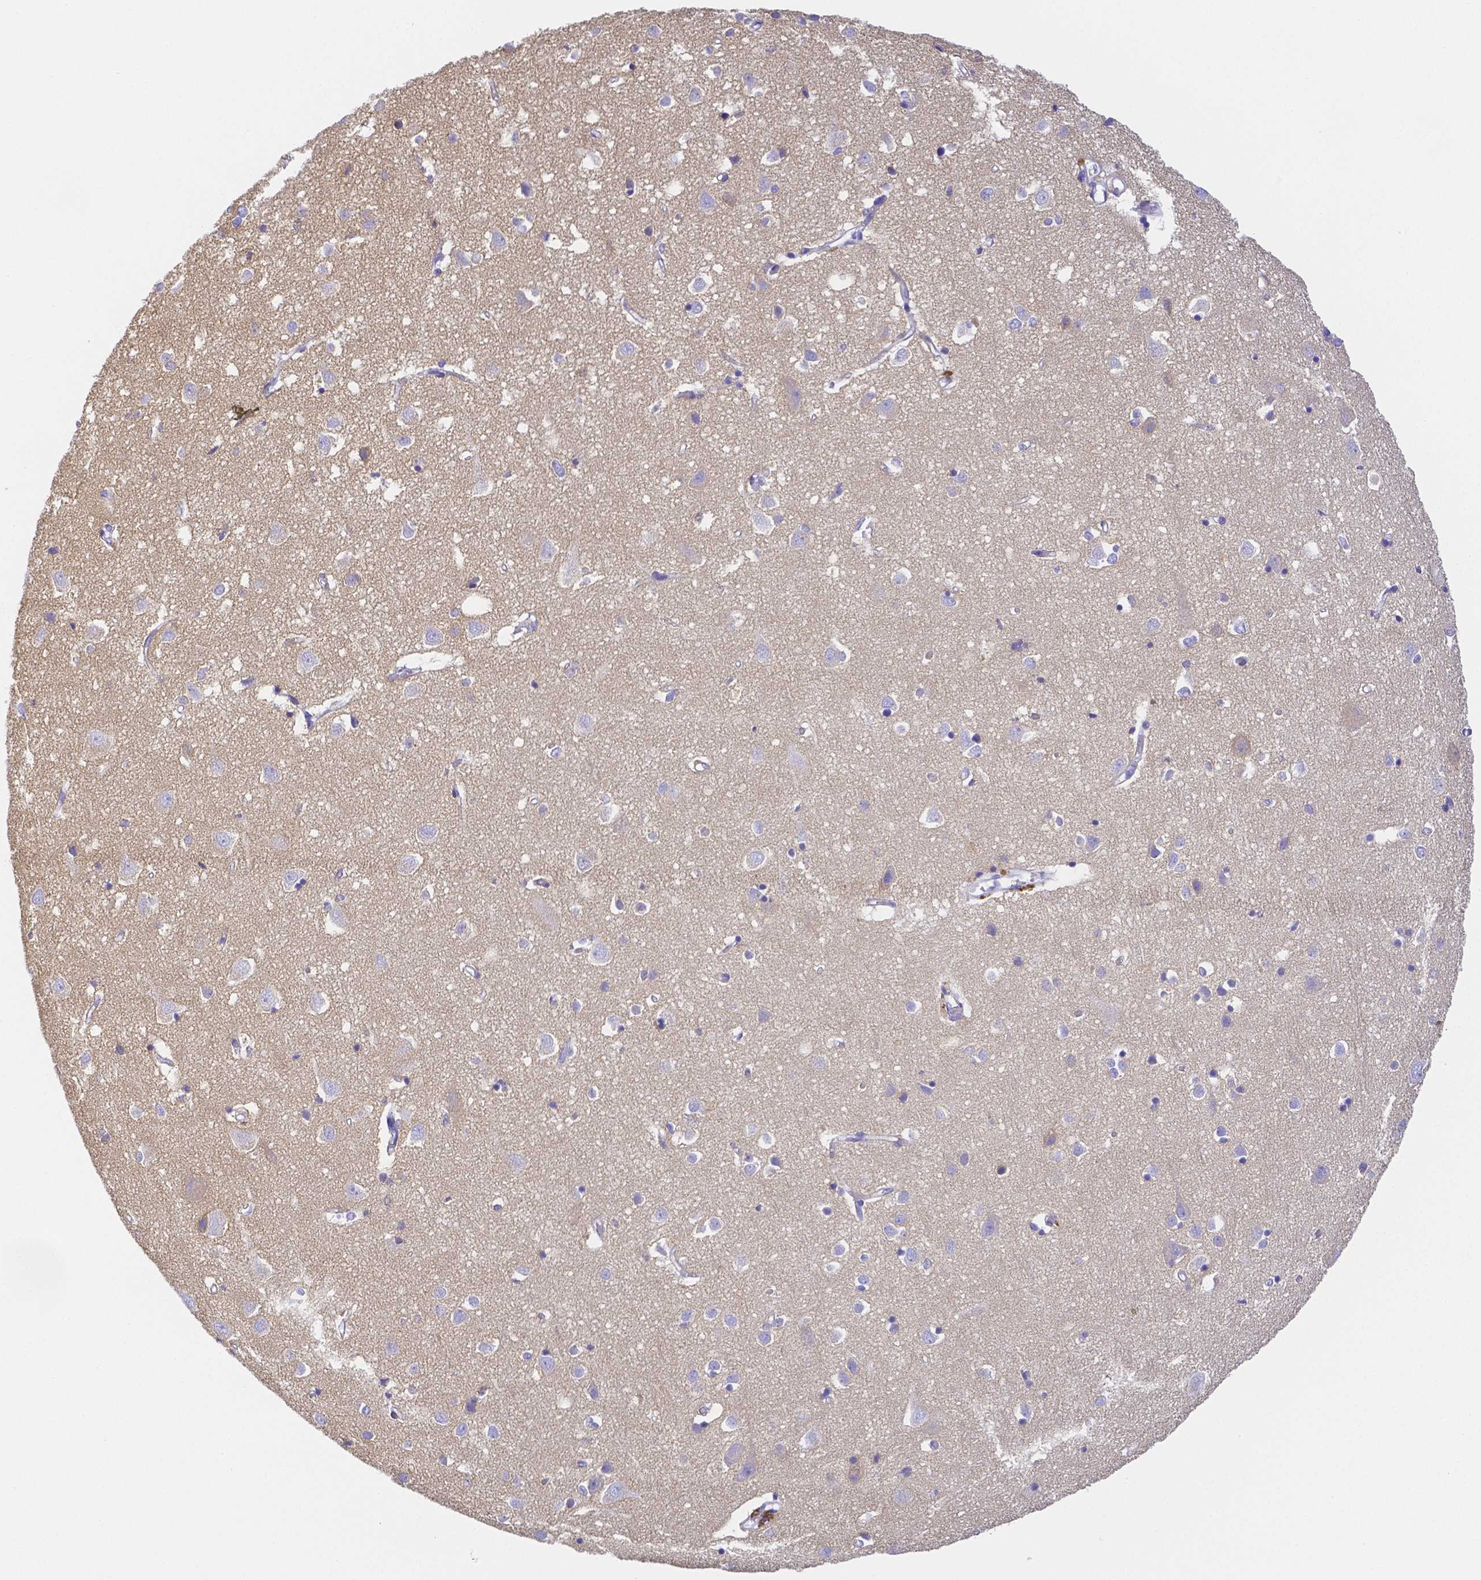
{"staining": {"intensity": "negative", "quantity": "none", "location": "none"}, "tissue": "cerebral cortex", "cell_type": "Endothelial cells", "image_type": "normal", "snomed": [{"axis": "morphology", "description": "Normal tissue, NOS"}, {"axis": "topography", "description": "Cerebral cortex"}], "caption": "Immunohistochemistry of unremarkable human cerebral cortex exhibits no staining in endothelial cells. (DAB (3,3'-diaminobenzidine) immunohistochemistry (IHC) visualized using brightfield microscopy, high magnification).", "gene": "ZG16B", "patient": {"sex": "male", "age": 70}}